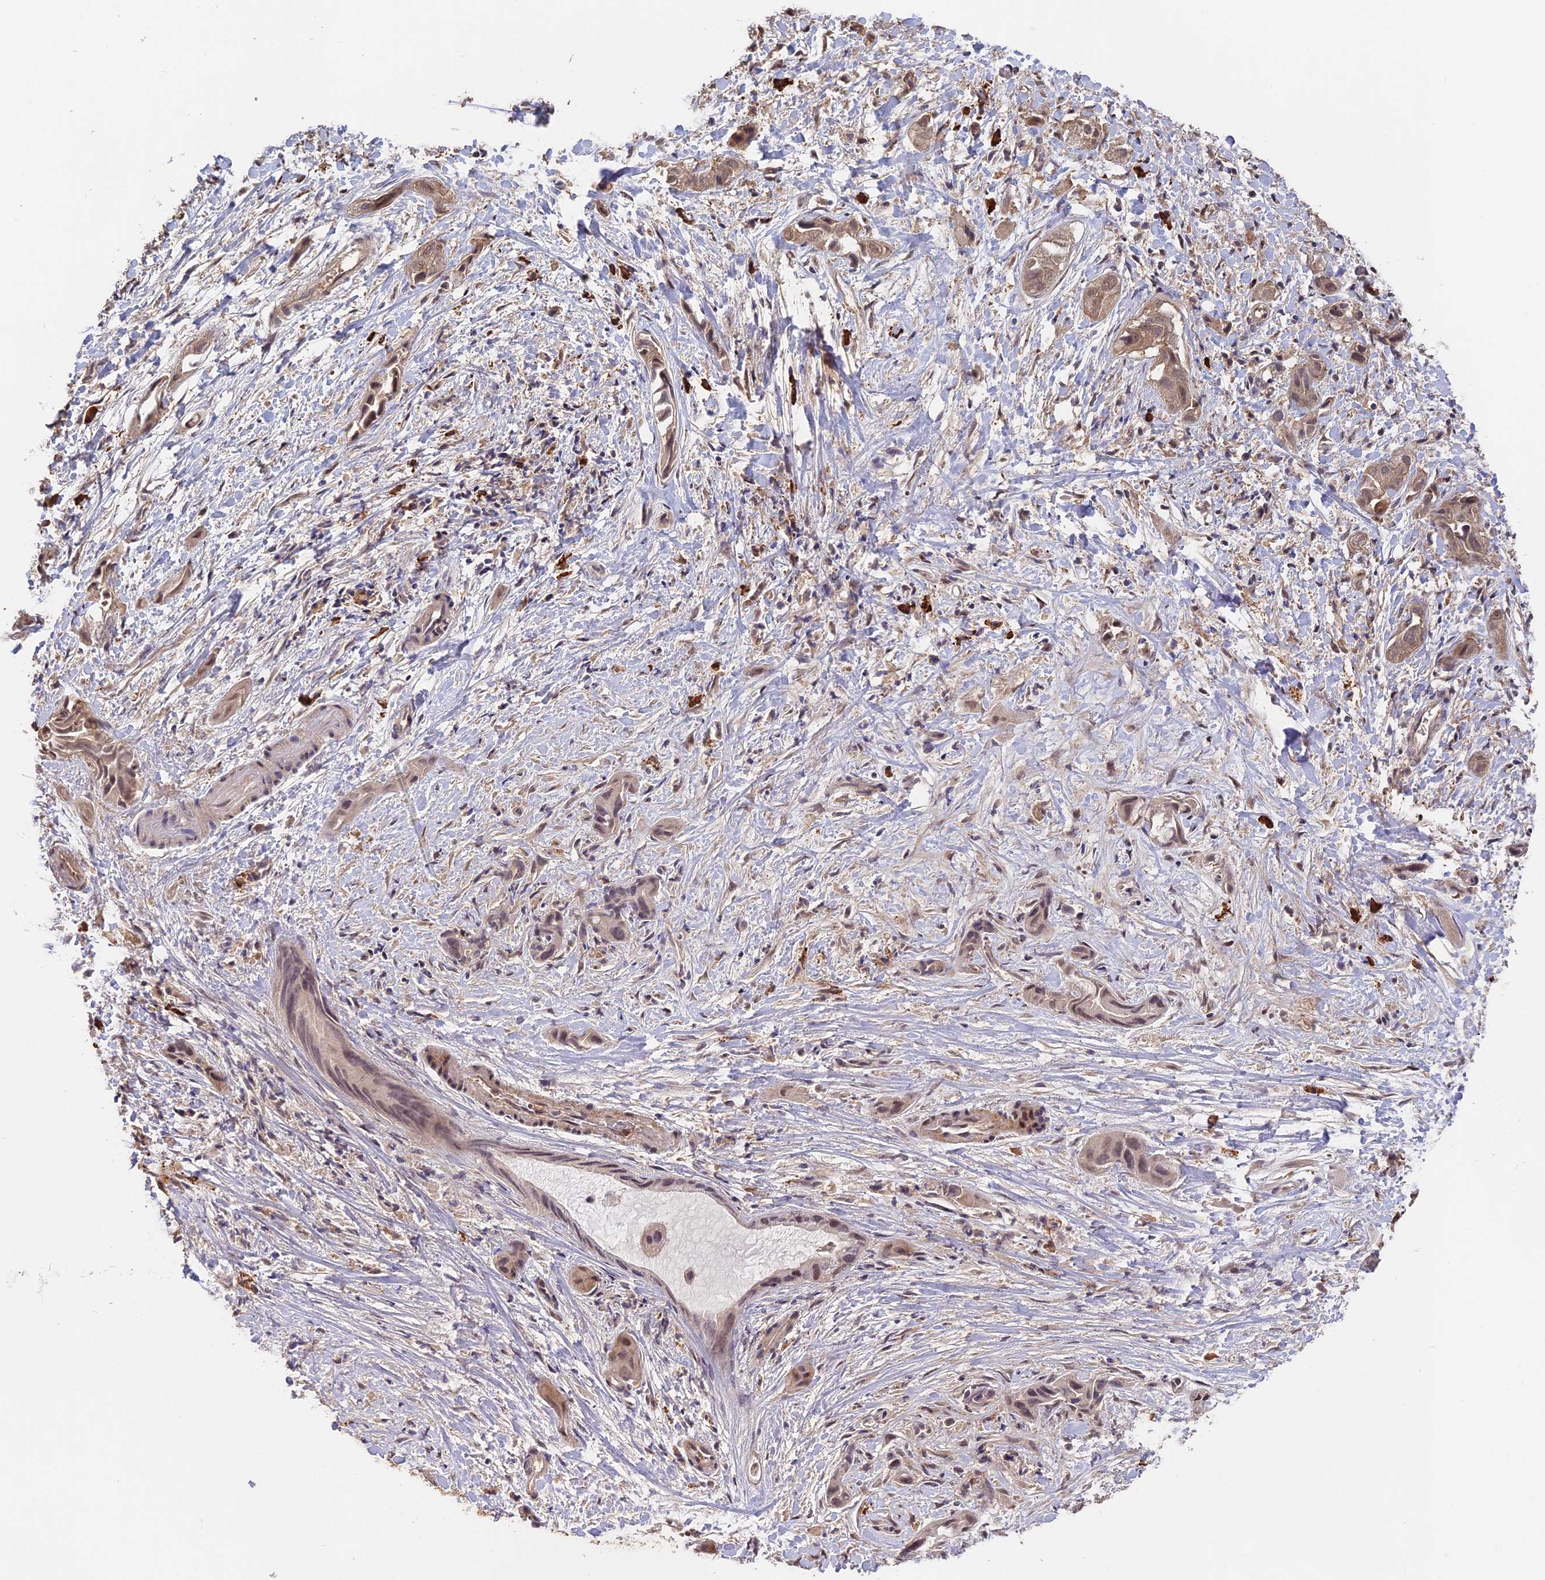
{"staining": {"intensity": "moderate", "quantity": "25%-75%", "location": "cytoplasmic/membranous,nuclear"}, "tissue": "liver cancer", "cell_type": "Tumor cells", "image_type": "cancer", "snomed": [{"axis": "morphology", "description": "Cholangiocarcinoma"}, {"axis": "topography", "description": "Liver"}], "caption": "There is medium levels of moderate cytoplasmic/membranous and nuclear positivity in tumor cells of liver cancer (cholangiocarcinoma), as demonstrated by immunohistochemical staining (brown color).", "gene": "OSBPL1A", "patient": {"sex": "female", "age": 52}}